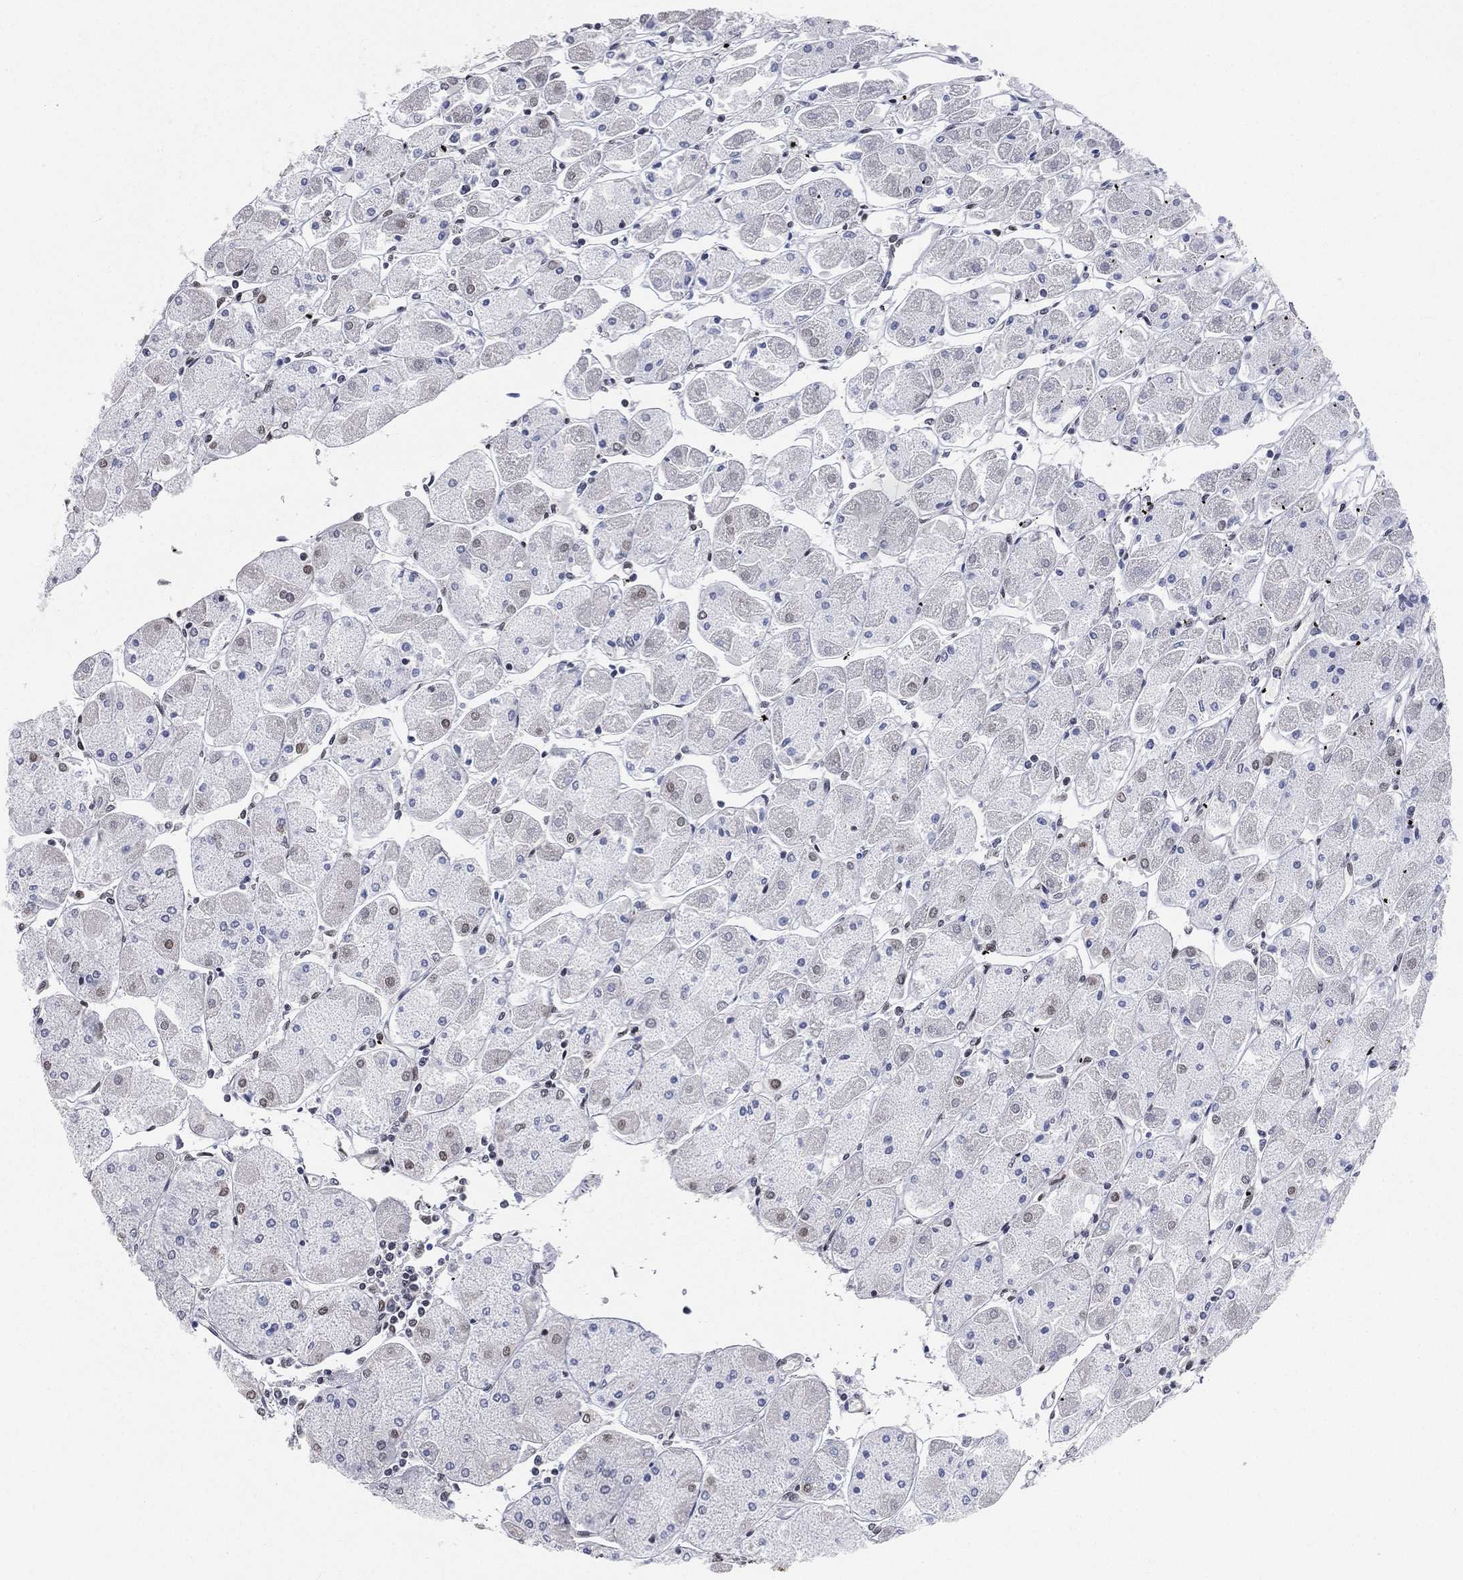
{"staining": {"intensity": "strong", "quantity": "<25%", "location": "nuclear"}, "tissue": "stomach", "cell_type": "Glandular cells", "image_type": "normal", "snomed": [{"axis": "morphology", "description": "Normal tissue, NOS"}, {"axis": "topography", "description": "Stomach"}], "caption": "Immunohistochemistry (IHC) photomicrograph of benign stomach stained for a protein (brown), which shows medium levels of strong nuclear positivity in approximately <25% of glandular cells.", "gene": "FUBP3", "patient": {"sex": "male", "age": 70}}